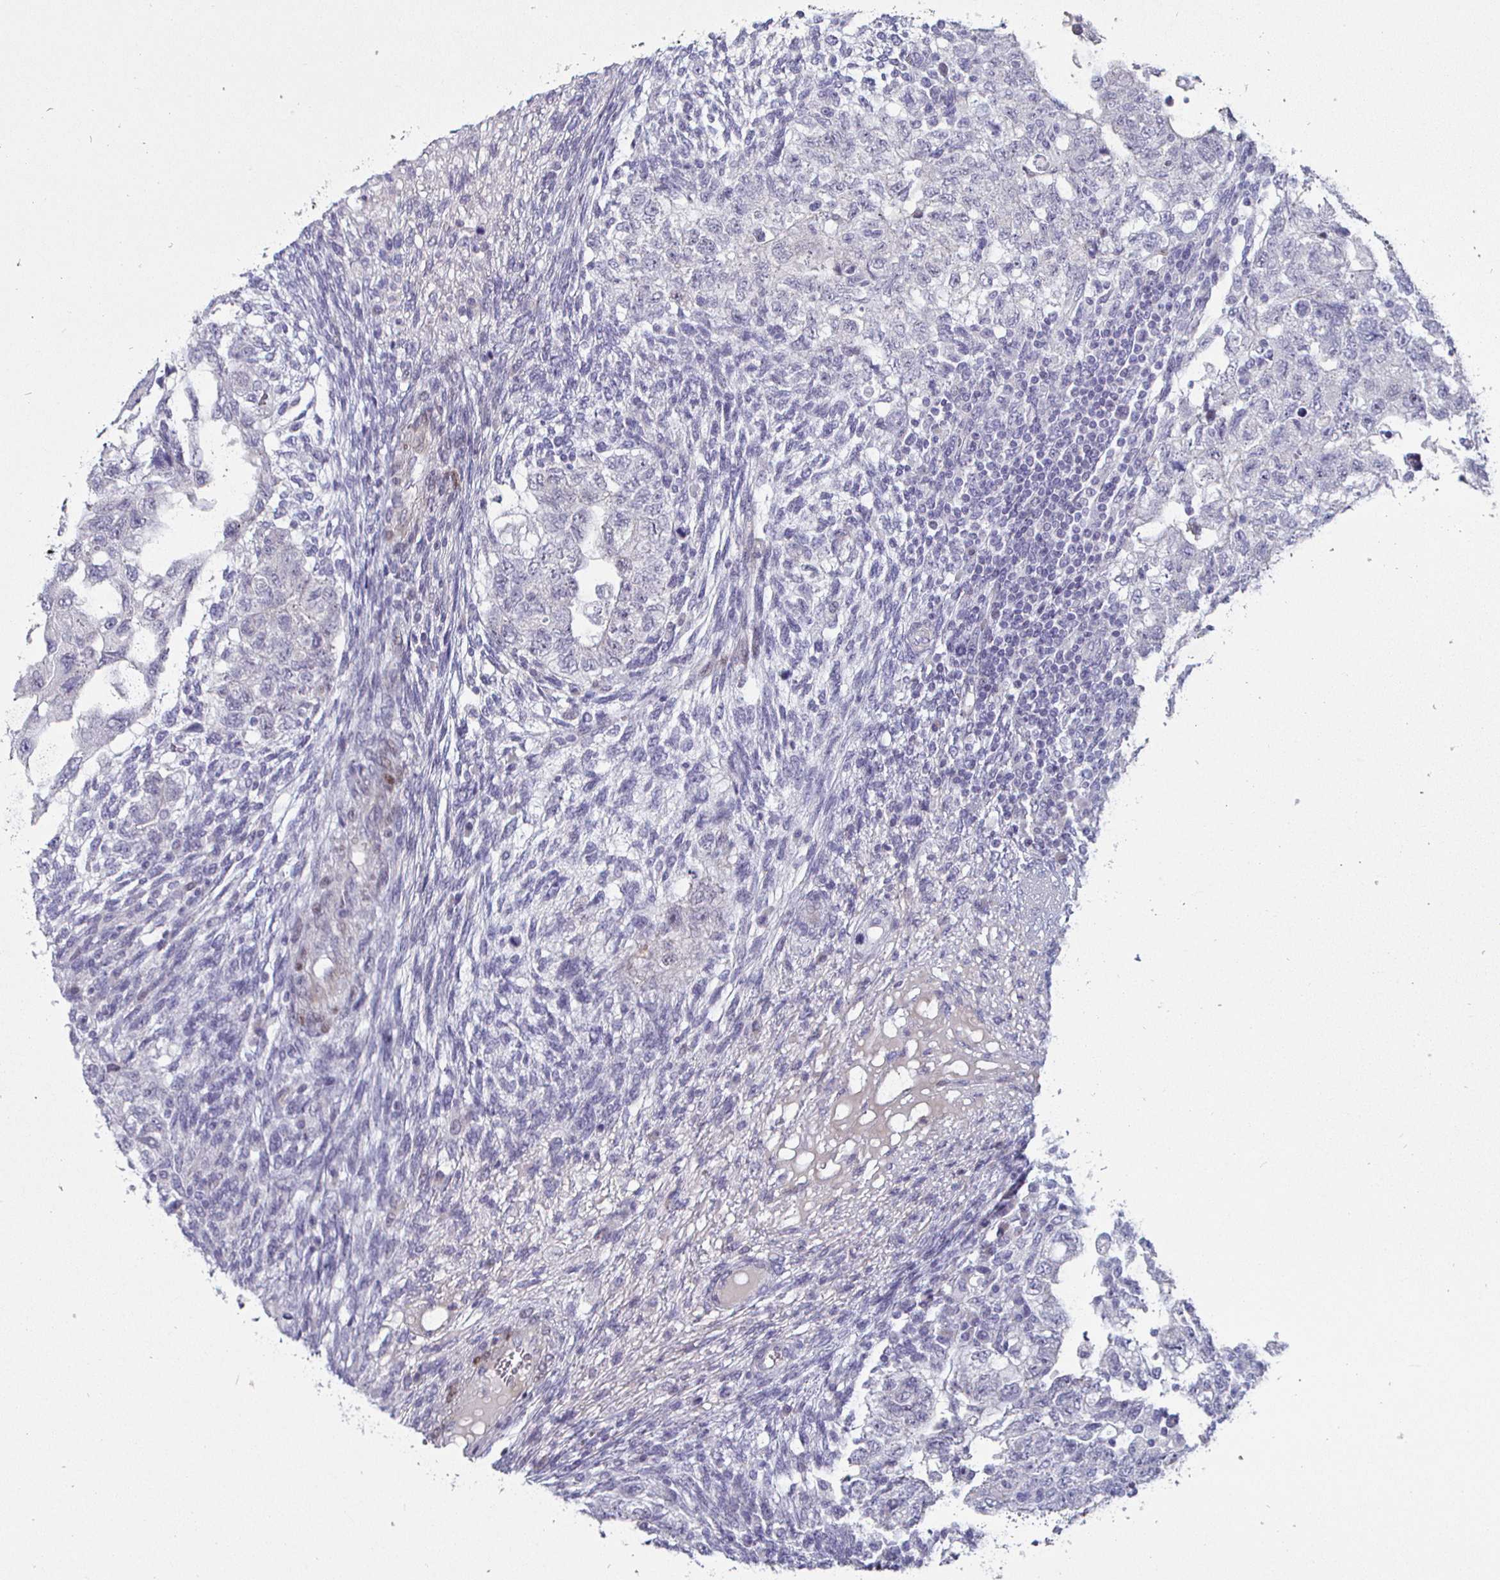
{"staining": {"intensity": "negative", "quantity": "none", "location": "none"}, "tissue": "testis cancer", "cell_type": "Tumor cells", "image_type": "cancer", "snomed": [{"axis": "morphology", "description": "Normal tissue, NOS"}, {"axis": "morphology", "description": "Carcinoma, Embryonal, NOS"}, {"axis": "topography", "description": "Testis"}], "caption": "Tumor cells are negative for brown protein staining in testis cancer.", "gene": "DMRTB1", "patient": {"sex": "male", "age": 36}}